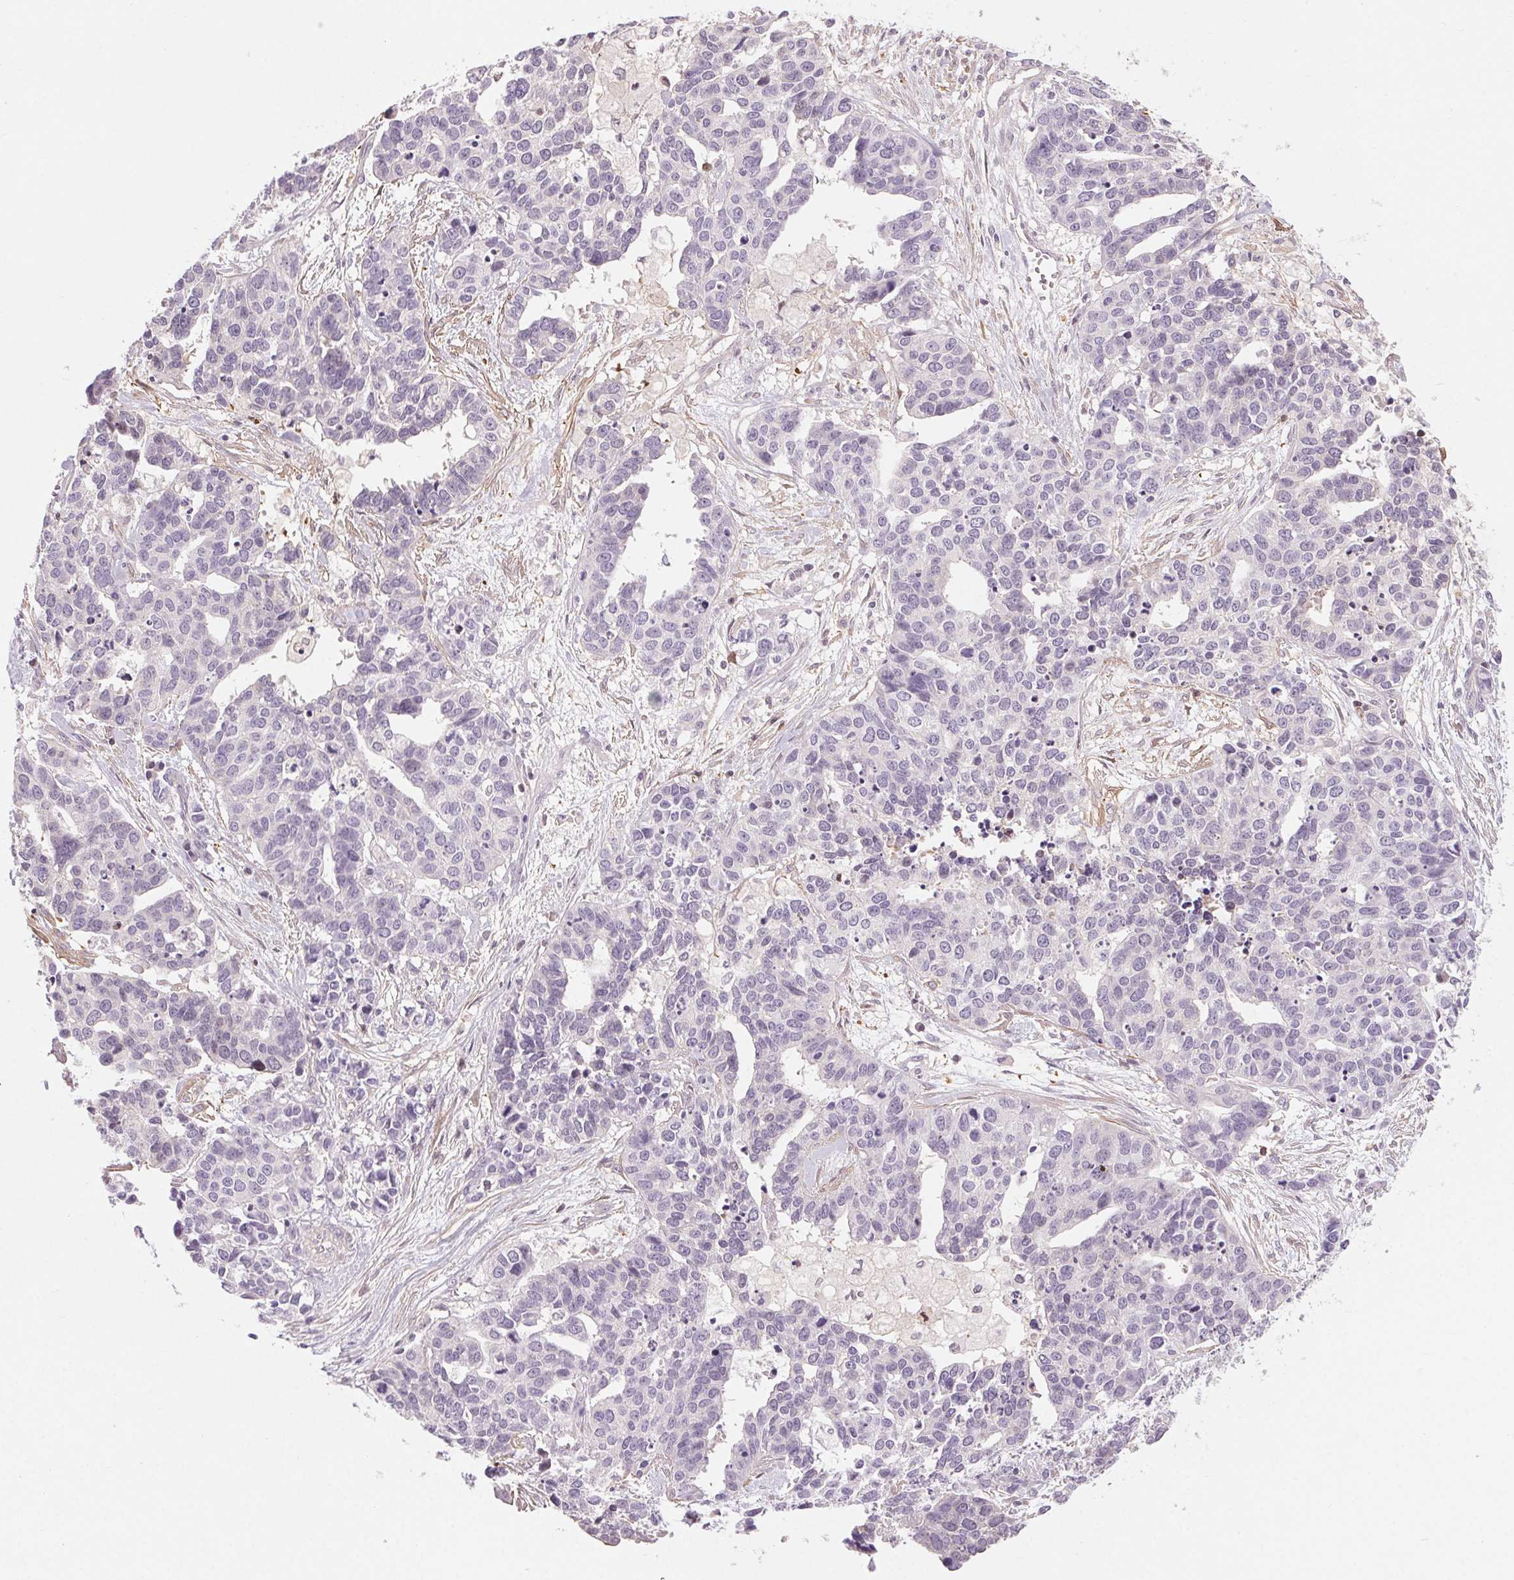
{"staining": {"intensity": "negative", "quantity": "none", "location": "none"}, "tissue": "ovarian cancer", "cell_type": "Tumor cells", "image_type": "cancer", "snomed": [{"axis": "morphology", "description": "Carcinoma, endometroid"}, {"axis": "topography", "description": "Ovary"}], "caption": "Micrograph shows no protein expression in tumor cells of ovarian endometroid carcinoma tissue. (DAB (3,3'-diaminobenzidine) IHC with hematoxylin counter stain).", "gene": "HHLA2", "patient": {"sex": "female", "age": 65}}